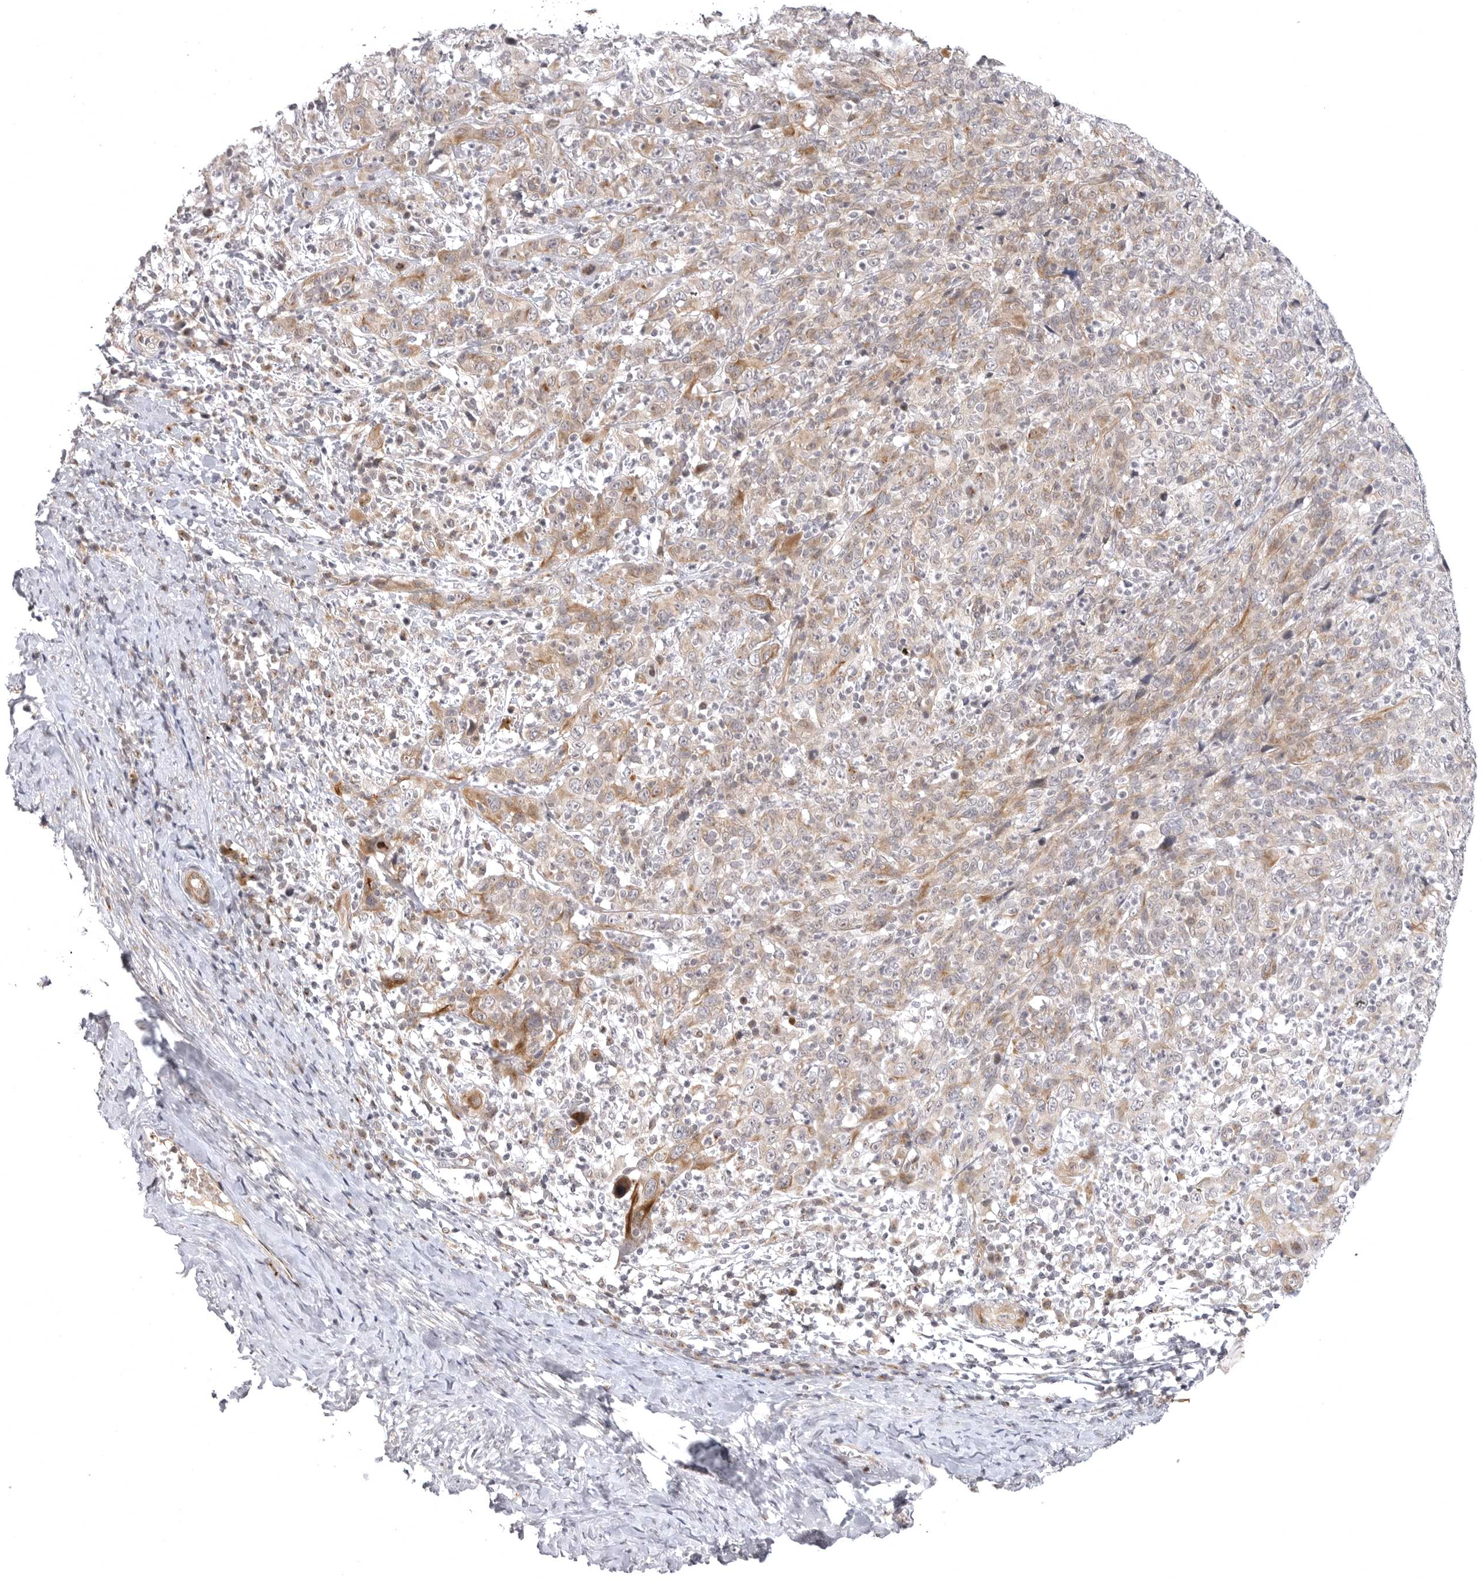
{"staining": {"intensity": "moderate", "quantity": ">75%", "location": "cytoplasmic/membranous"}, "tissue": "cervical cancer", "cell_type": "Tumor cells", "image_type": "cancer", "snomed": [{"axis": "morphology", "description": "Squamous cell carcinoma, NOS"}, {"axis": "topography", "description": "Cervix"}], "caption": "Immunohistochemistry (IHC) (DAB) staining of human cervical cancer reveals moderate cytoplasmic/membranous protein positivity in about >75% of tumor cells.", "gene": "CD300LD", "patient": {"sex": "female", "age": 46}}